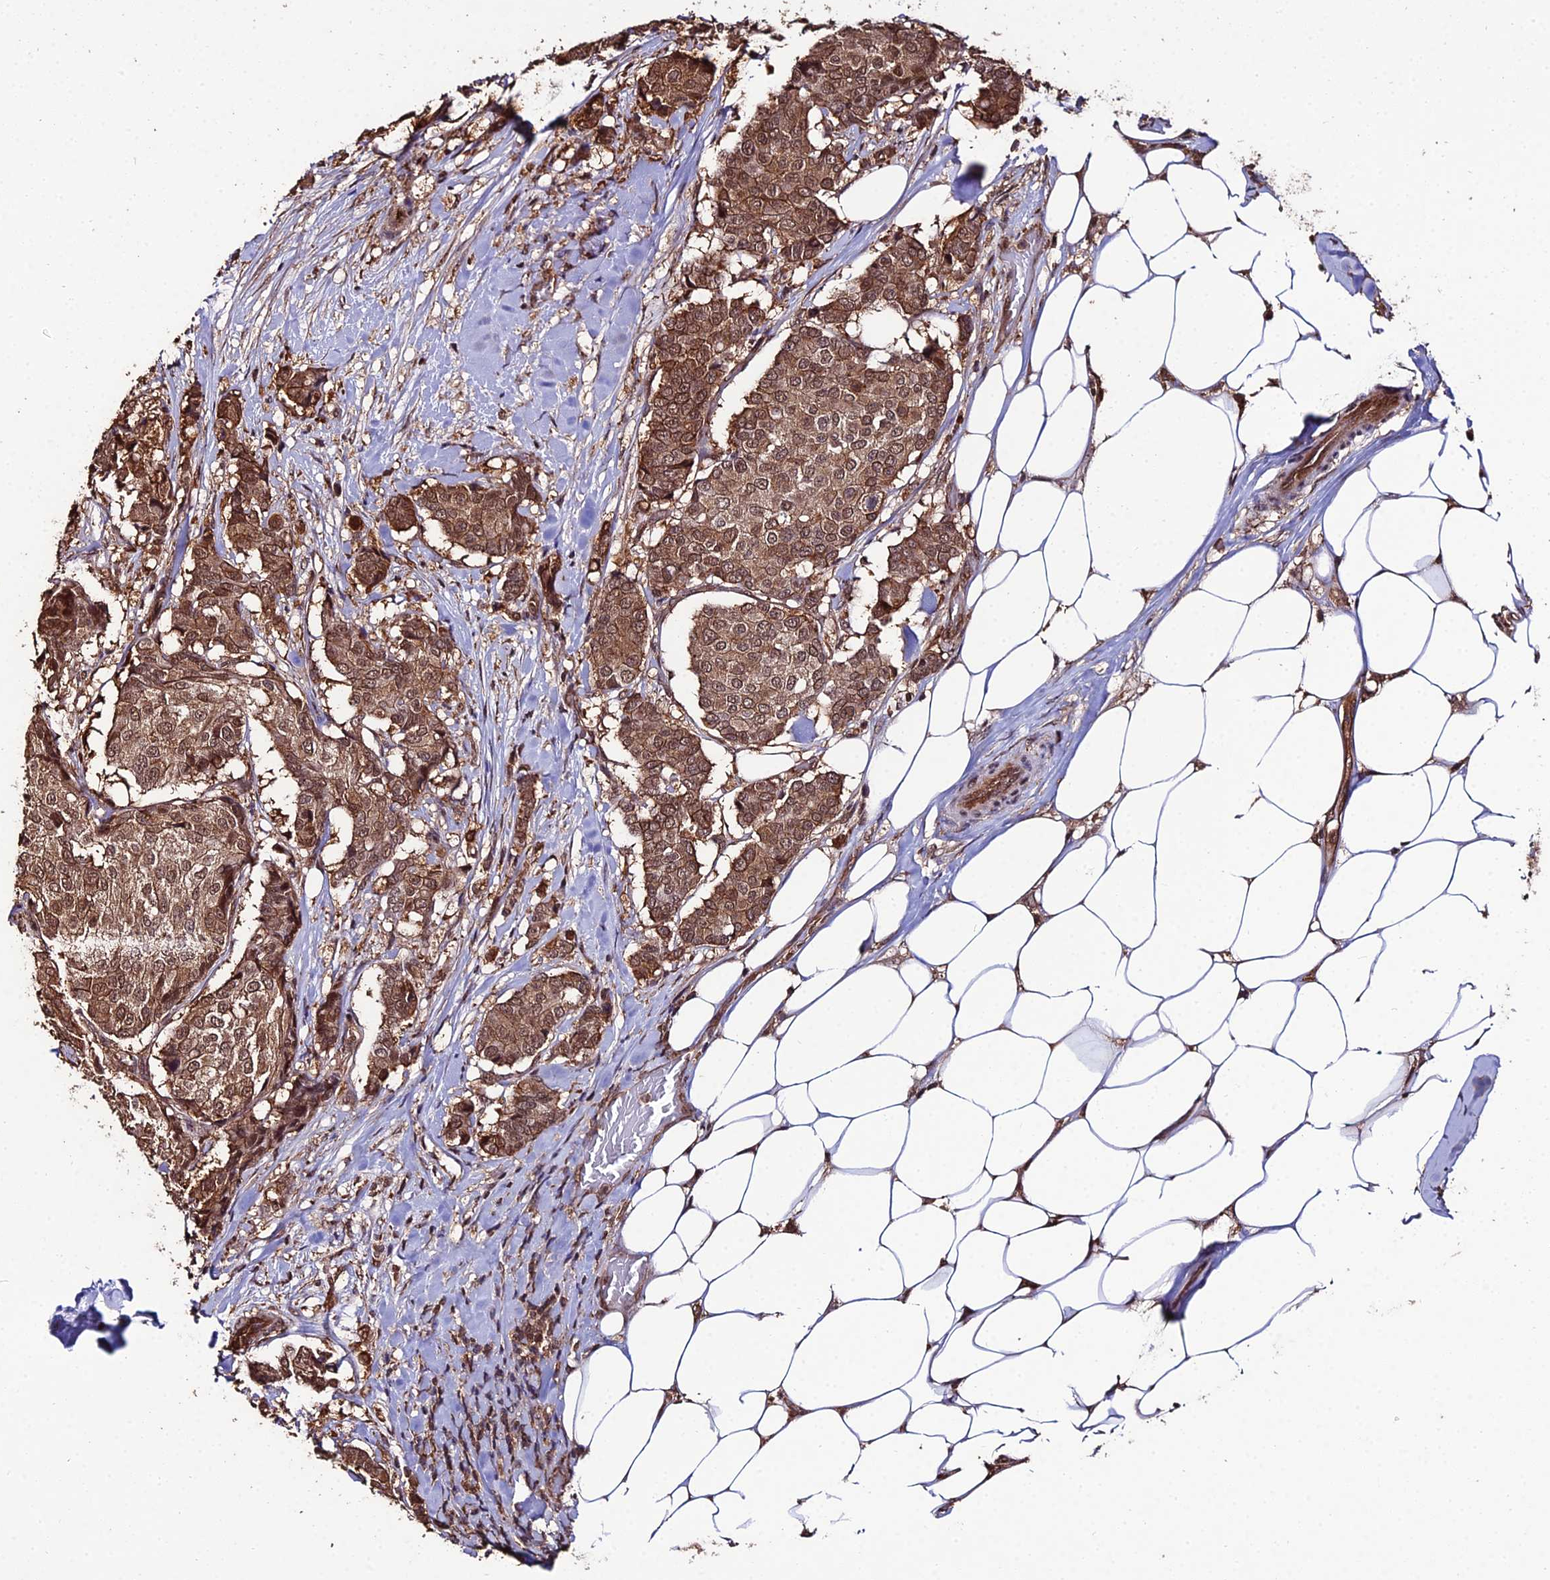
{"staining": {"intensity": "moderate", "quantity": ">75%", "location": "cytoplasmic/membranous,nuclear"}, "tissue": "breast cancer", "cell_type": "Tumor cells", "image_type": "cancer", "snomed": [{"axis": "morphology", "description": "Duct carcinoma"}, {"axis": "topography", "description": "Breast"}], "caption": "About >75% of tumor cells in breast cancer demonstrate moderate cytoplasmic/membranous and nuclear protein staining as visualized by brown immunohistochemical staining.", "gene": "PPP4C", "patient": {"sex": "female", "age": 75}}